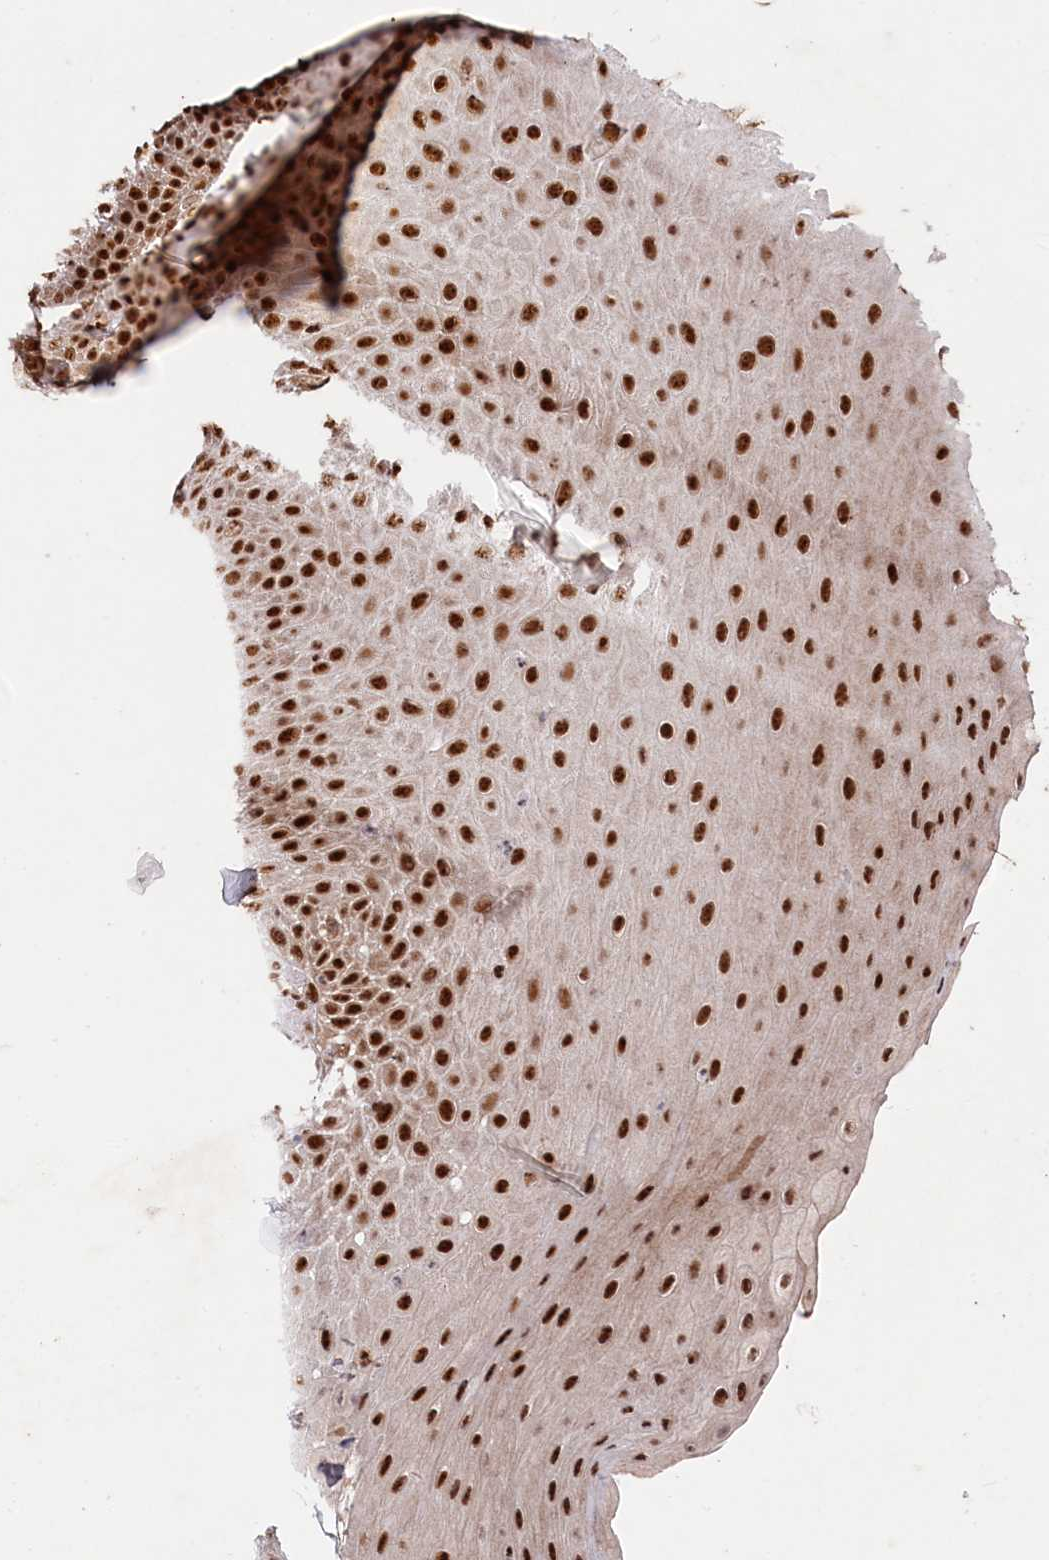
{"staining": {"intensity": "strong", "quantity": ">75%", "location": "nuclear"}, "tissue": "oral mucosa", "cell_type": "Squamous epithelial cells", "image_type": "normal", "snomed": [{"axis": "morphology", "description": "Normal tissue, NOS"}, {"axis": "topography", "description": "Oral tissue"}], "caption": "IHC (DAB) staining of benign human oral mucosa exhibits strong nuclear protein positivity in about >75% of squamous epithelial cells.", "gene": "PRPF31", "patient": {"sex": "female", "age": 13}}